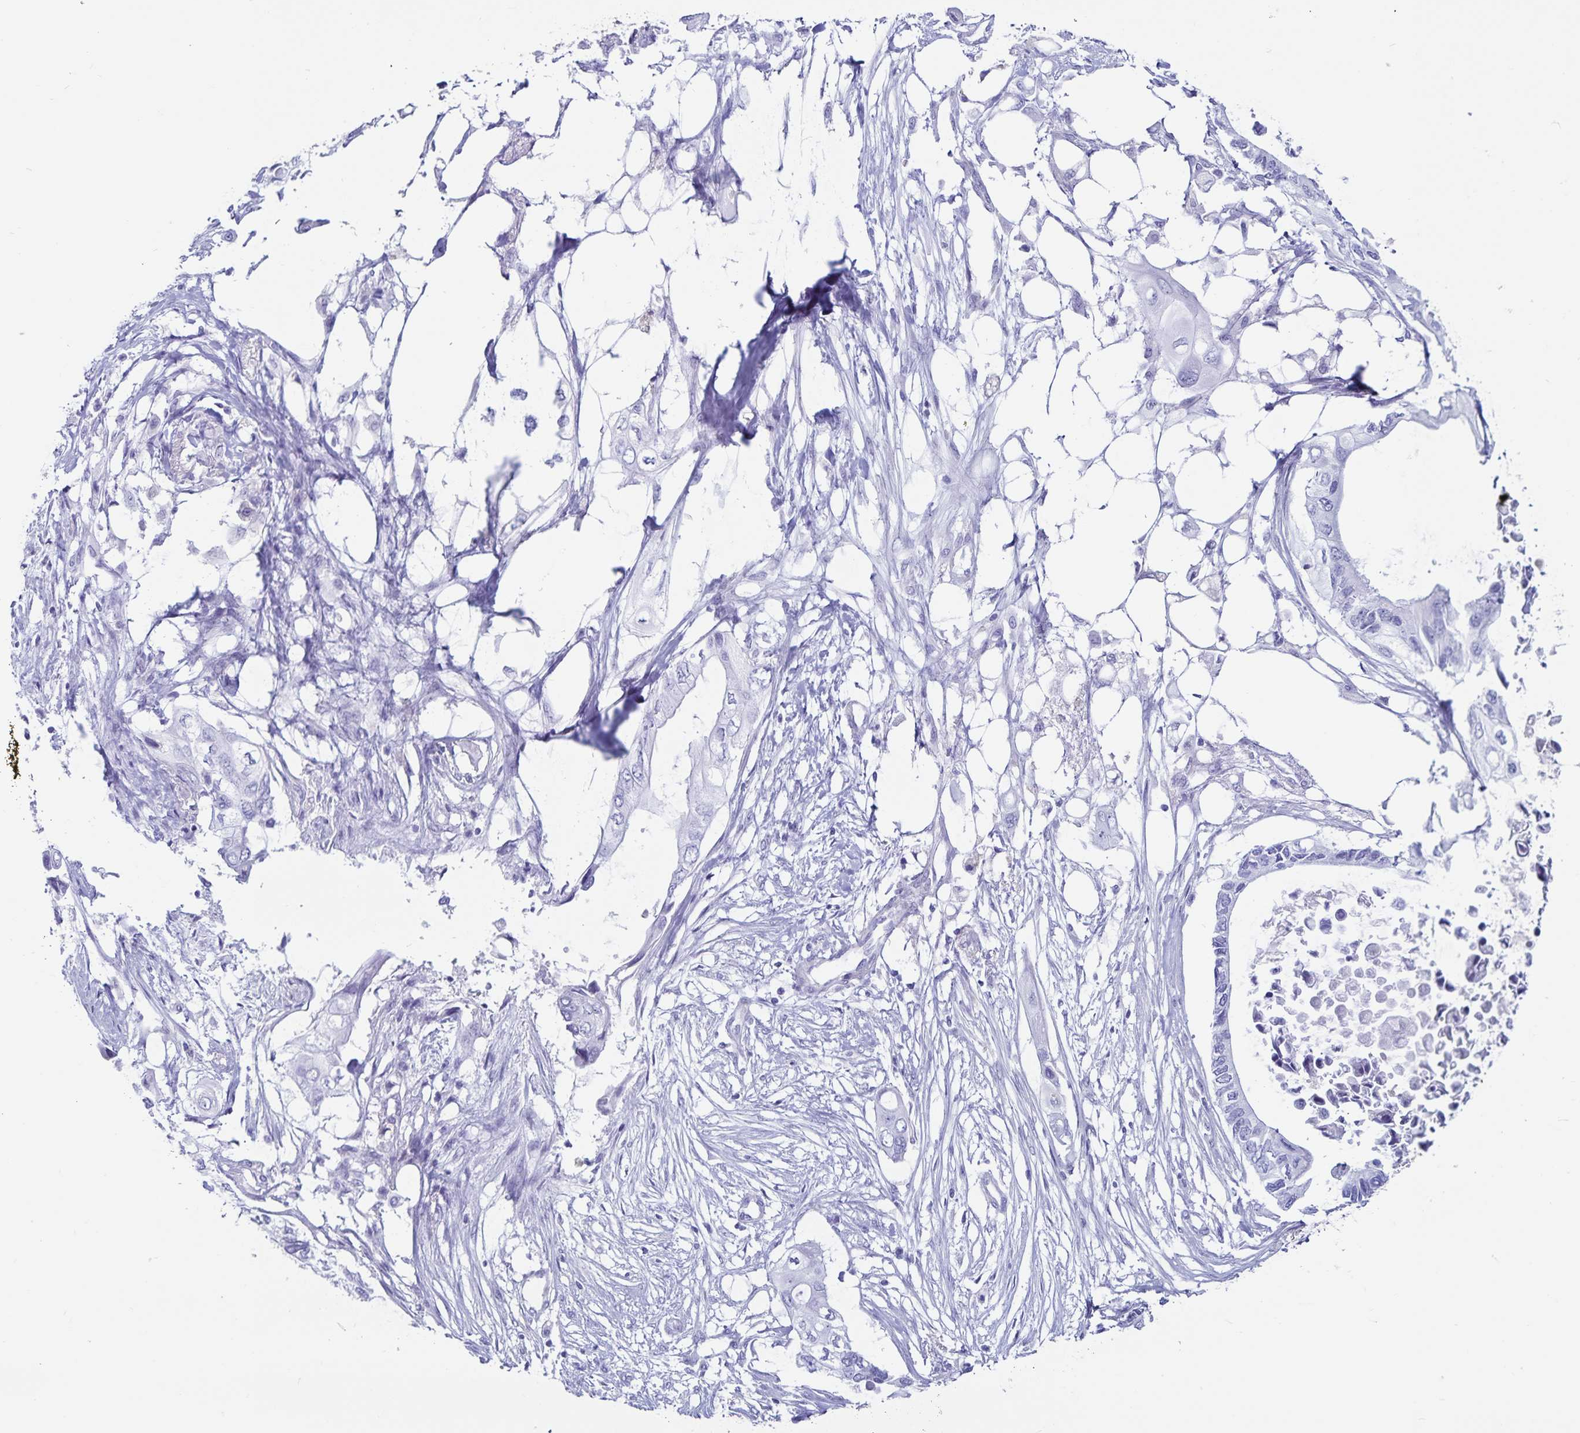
{"staining": {"intensity": "negative", "quantity": "none", "location": "none"}, "tissue": "pancreatic cancer", "cell_type": "Tumor cells", "image_type": "cancer", "snomed": [{"axis": "morphology", "description": "Adenocarcinoma, NOS"}, {"axis": "topography", "description": "Pancreas"}], "caption": "Immunohistochemical staining of pancreatic cancer (adenocarcinoma) demonstrates no significant expression in tumor cells.", "gene": "GPR137", "patient": {"sex": "female", "age": 63}}